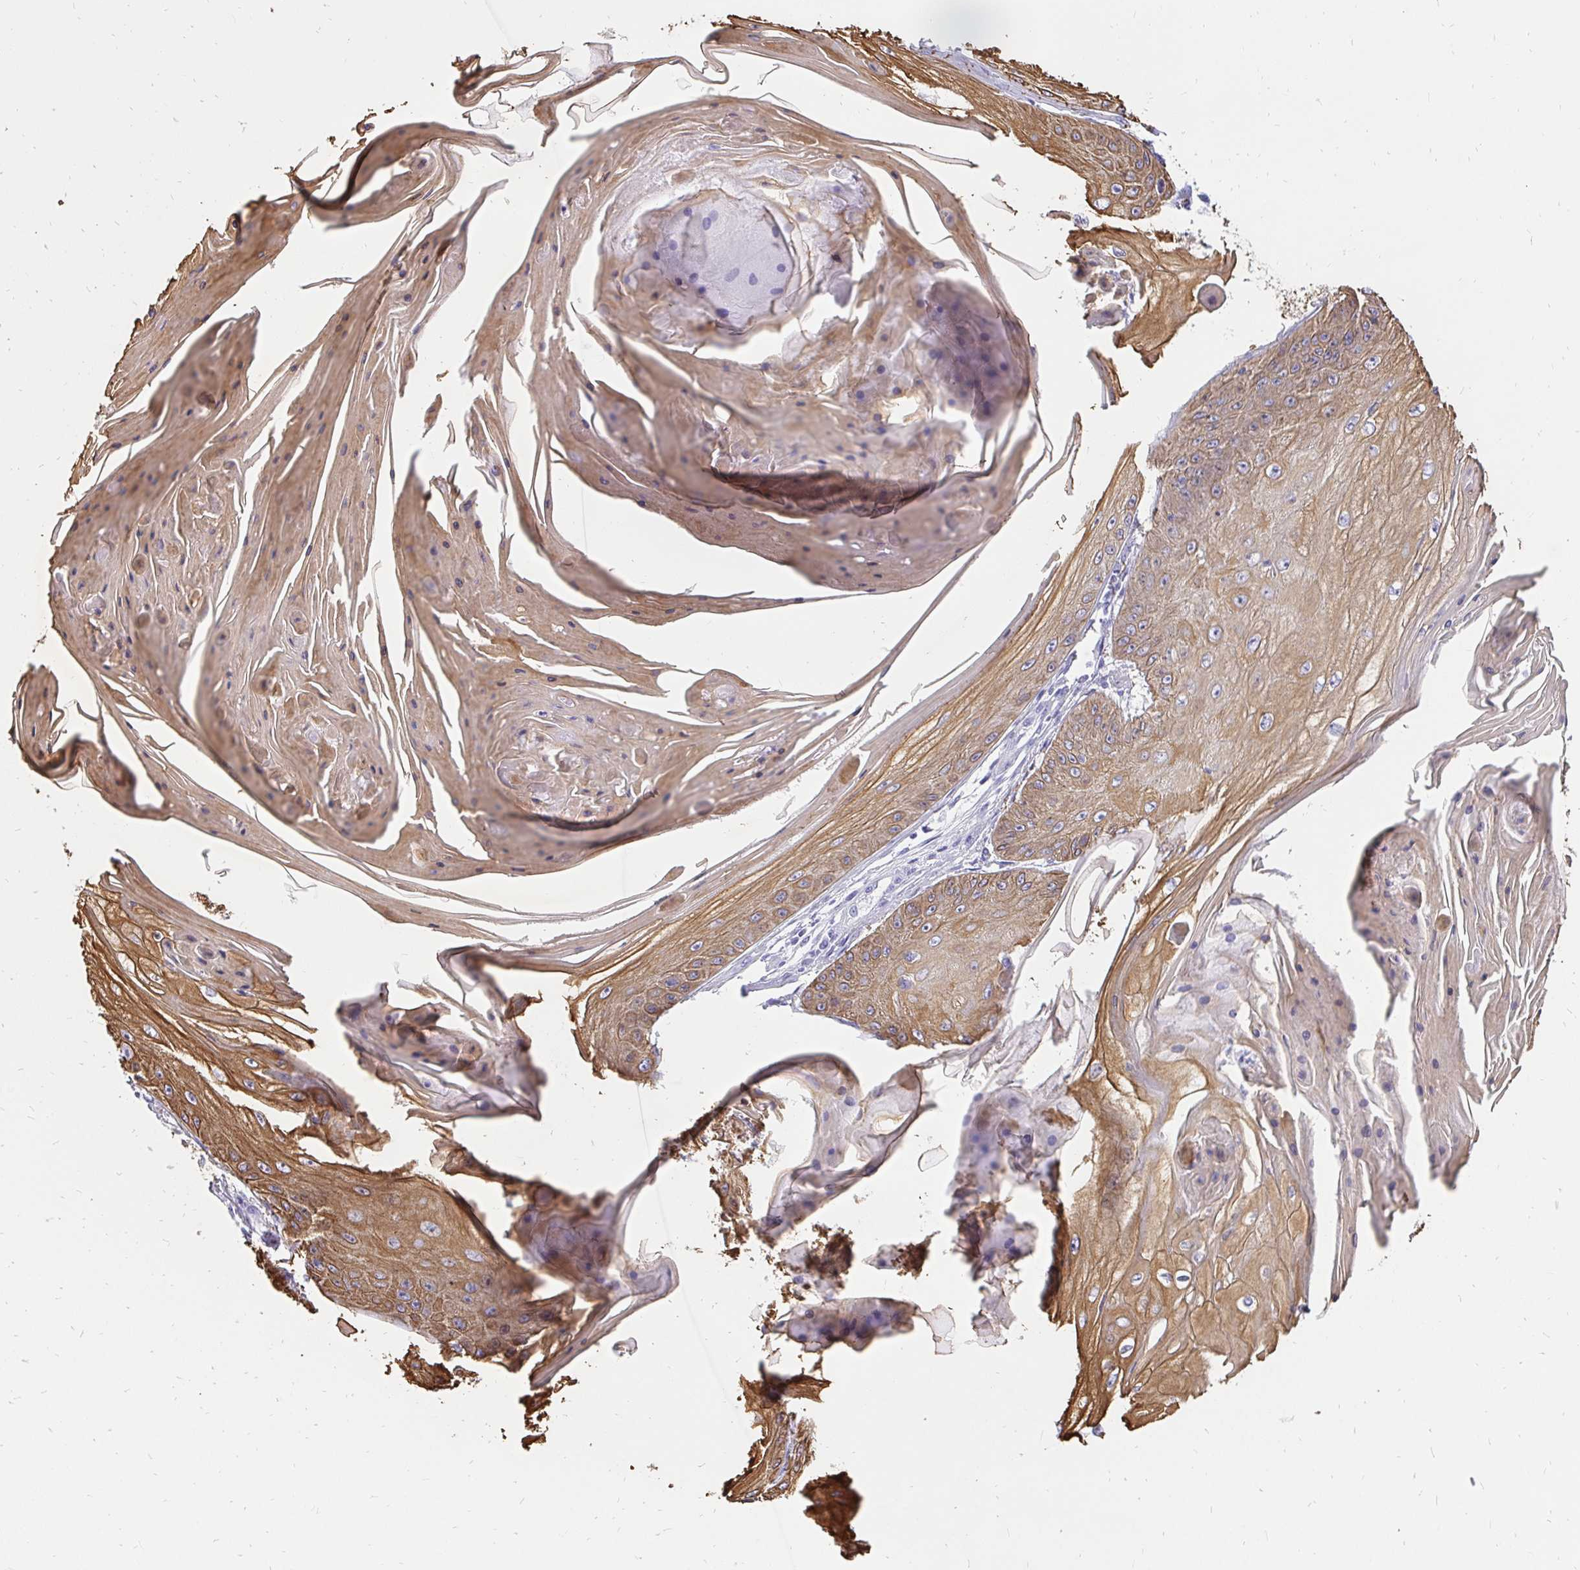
{"staining": {"intensity": "moderate", "quantity": ">75%", "location": "cytoplasmic/membranous"}, "tissue": "skin cancer", "cell_type": "Tumor cells", "image_type": "cancer", "snomed": [{"axis": "morphology", "description": "Squamous cell carcinoma, NOS"}, {"axis": "topography", "description": "Skin"}], "caption": "Tumor cells reveal medium levels of moderate cytoplasmic/membranous expression in approximately >75% of cells in skin squamous cell carcinoma.", "gene": "KRT13", "patient": {"sex": "male", "age": 70}}